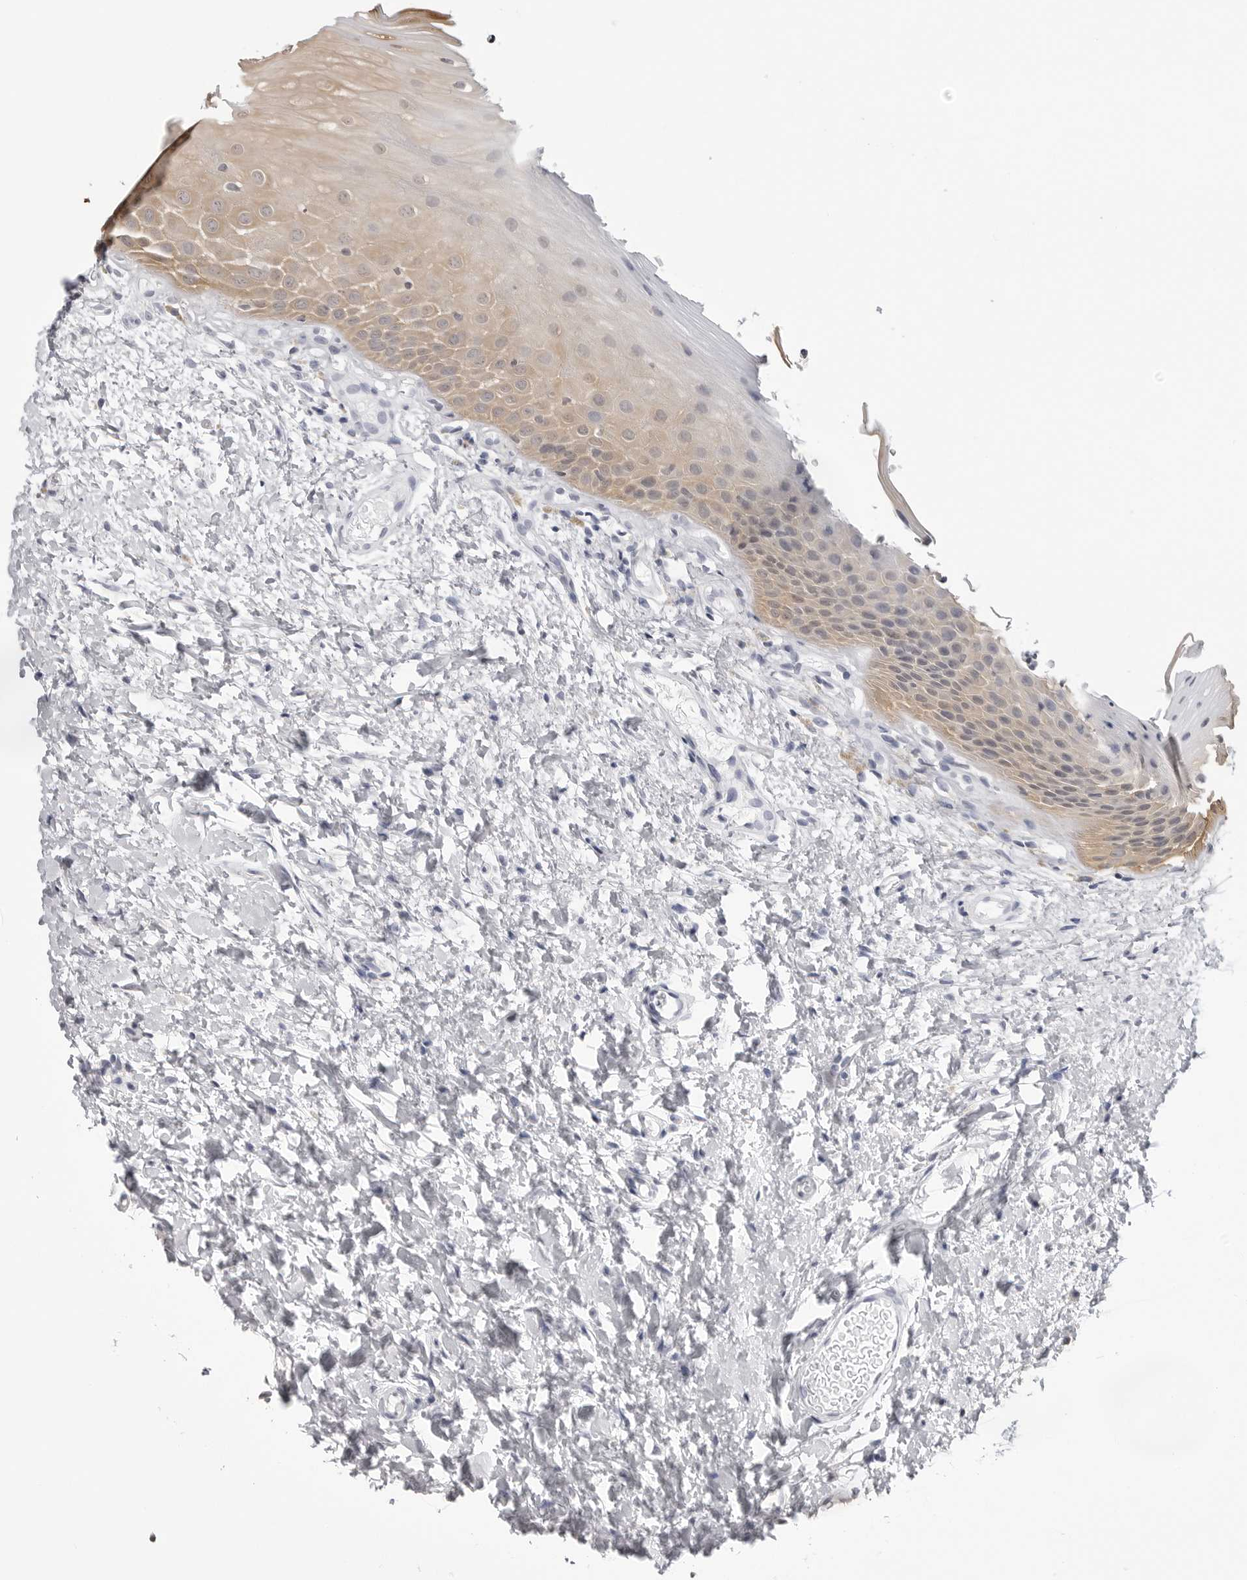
{"staining": {"intensity": "moderate", "quantity": "25%-75%", "location": "cytoplasmic/membranous,nuclear"}, "tissue": "oral mucosa", "cell_type": "Squamous epithelial cells", "image_type": "normal", "snomed": [{"axis": "morphology", "description": "Normal tissue, NOS"}, {"axis": "topography", "description": "Oral tissue"}], "caption": "Protein expression analysis of normal human oral mucosa reveals moderate cytoplasmic/membranous,nuclear staining in about 25%-75% of squamous epithelial cells. (Stains: DAB in brown, nuclei in blue, Microscopy: brightfield microscopy at high magnification).", "gene": "YWHAG", "patient": {"sex": "female", "age": 56}}